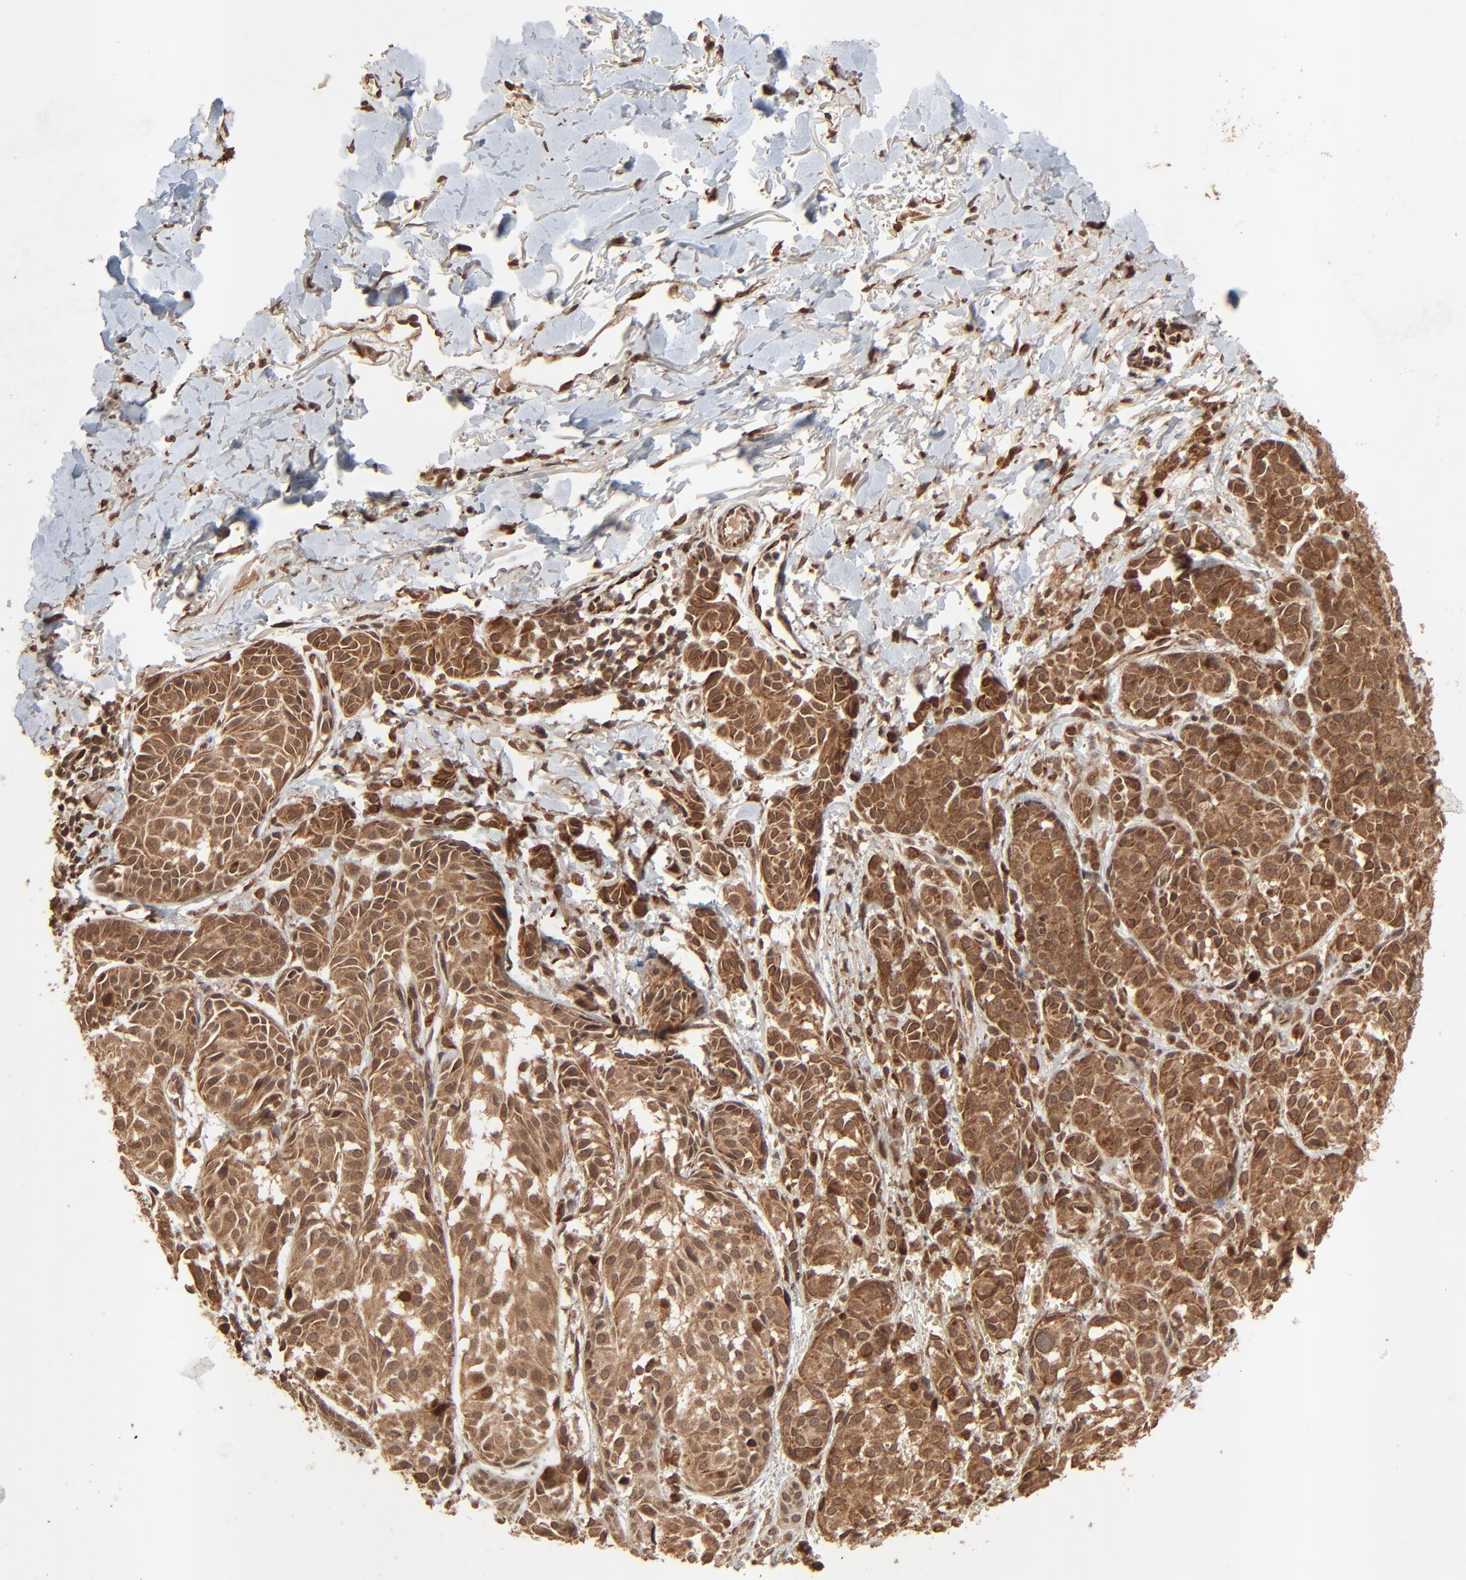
{"staining": {"intensity": "moderate", "quantity": ">75%", "location": "cytoplasmic/membranous,nuclear"}, "tissue": "melanoma", "cell_type": "Tumor cells", "image_type": "cancer", "snomed": [{"axis": "morphology", "description": "Malignant melanoma, NOS"}, {"axis": "topography", "description": "Skin"}], "caption": "Moderate cytoplasmic/membranous and nuclear protein expression is seen in about >75% of tumor cells in melanoma. The staining was performed using DAB (3,3'-diaminobenzidine) to visualize the protein expression in brown, while the nuclei were stained in blue with hematoxylin (Magnification: 20x).", "gene": "FAM227A", "patient": {"sex": "male", "age": 76}}